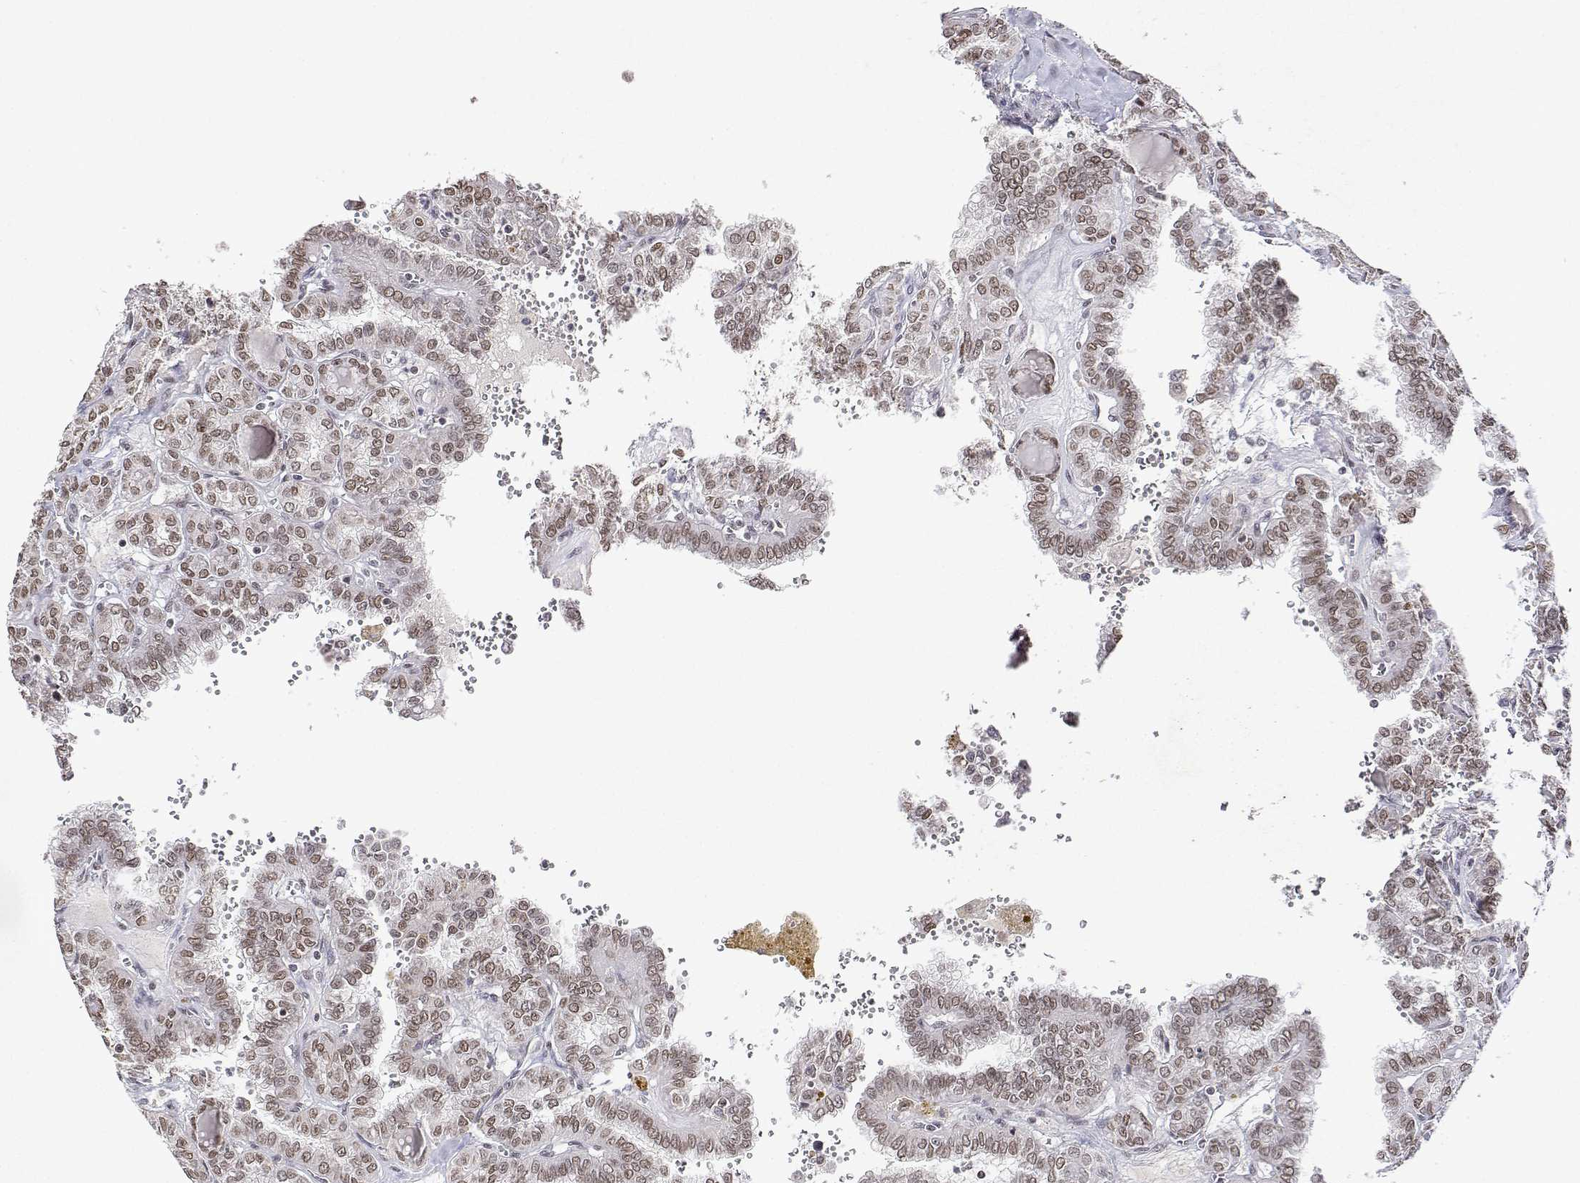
{"staining": {"intensity": "moderate", "quantity": ">75%", "location": "nuclear"}, "tissue": "thyroid cancer", "cell_type": "Tumor cells", "image_type": "cancer", "snomed": [{"axis": "morphology", "description": "Papillary adenocarcinoma, NOS"}, {"axis": "topography", "description": "Thyroid gland"}], "caption": "Tumor cells show moderate nuclear positivity in about >75% of cells in thyroid papillary adenocarcinoma.", "gene": "XPC", "patient": {"sex": "female", "age": 41}}